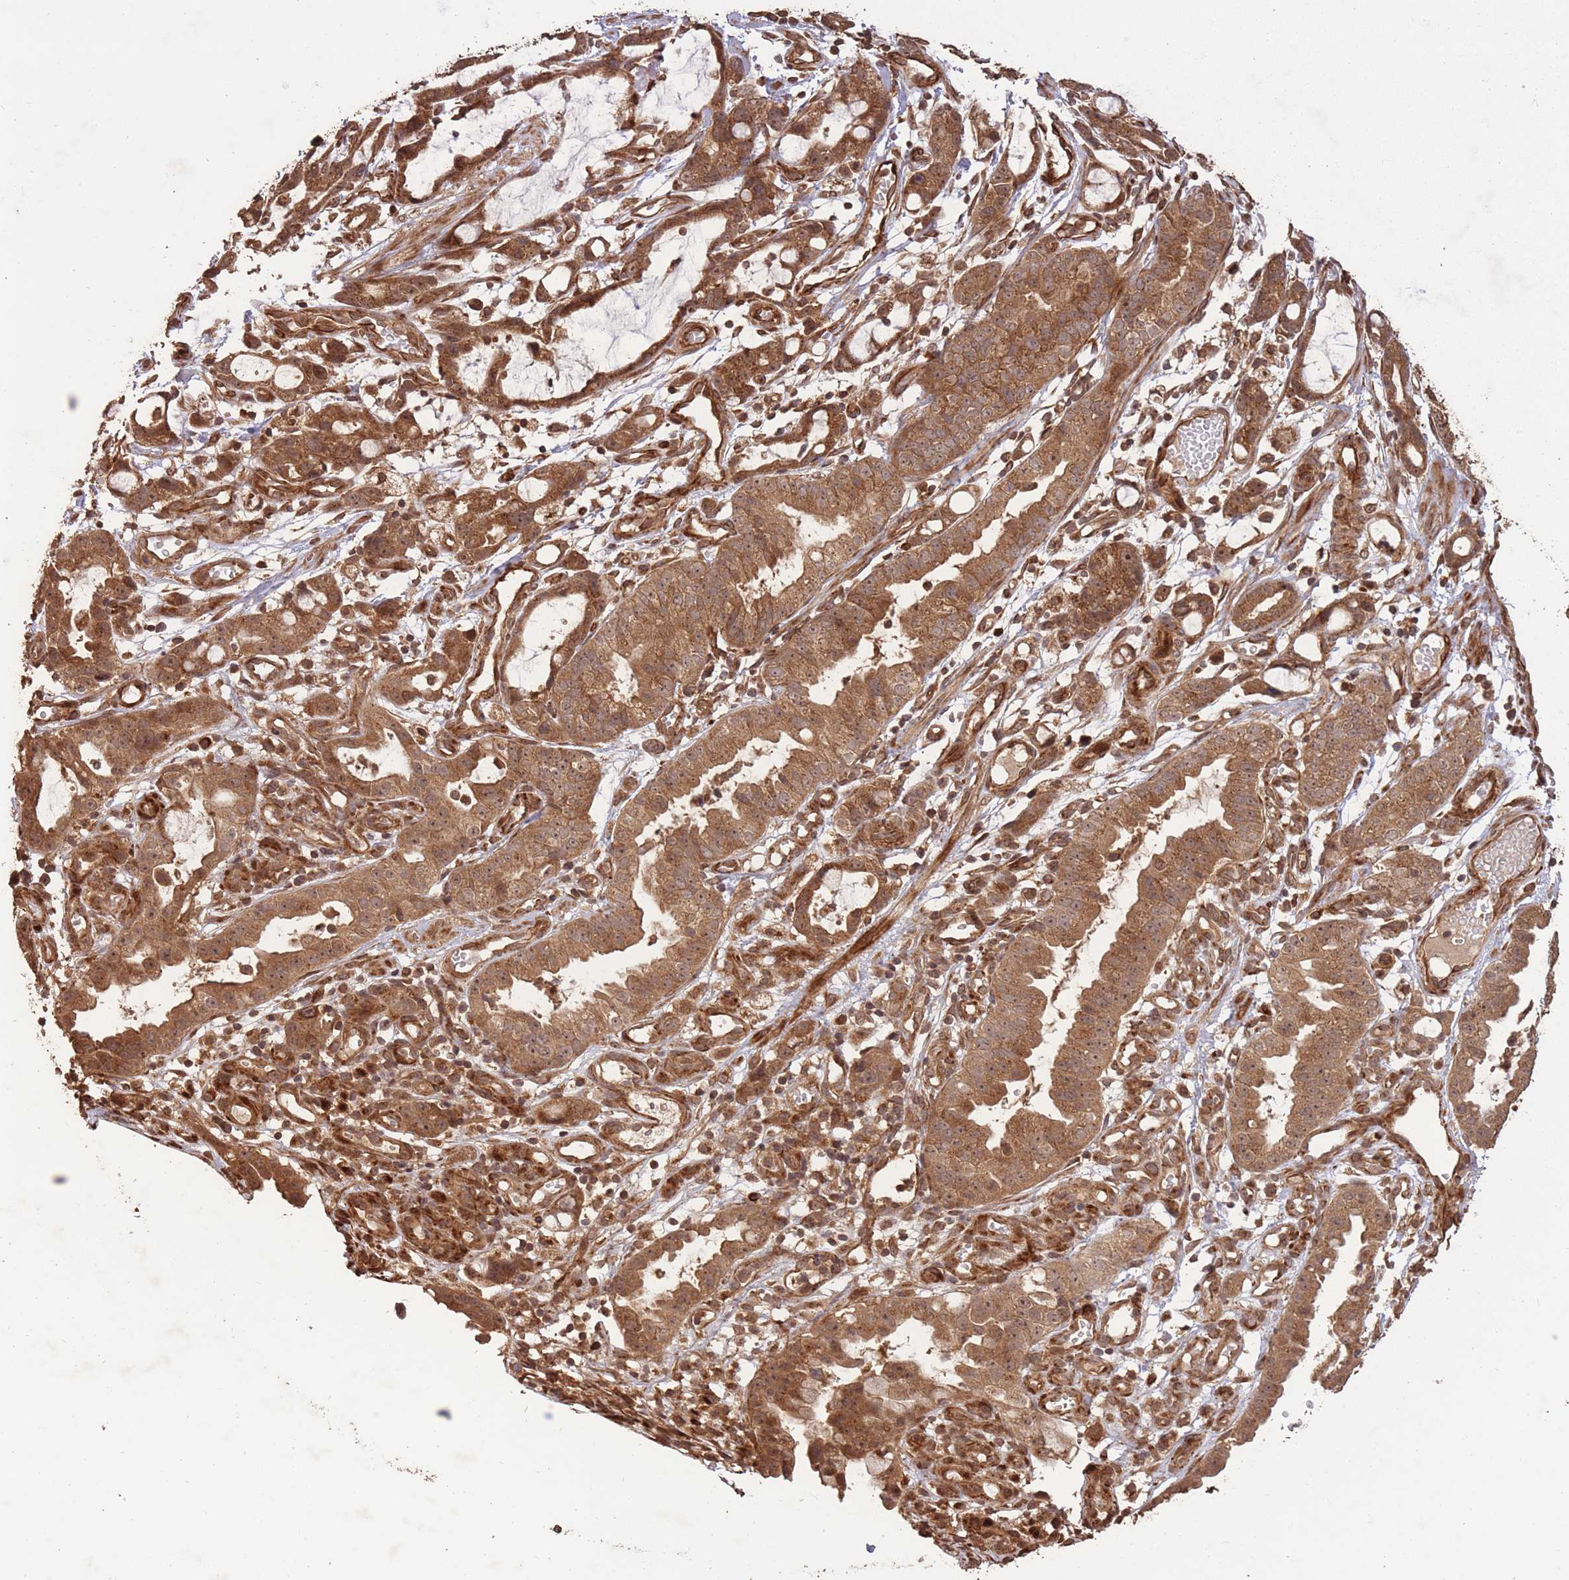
{"staining": {"intensity": "moderate", "quantity": ">75%", "location": "cytoplasmic/membranous,nuclear"}, "tissue": "stomach cancer", "cell_type": "Tumor cells", "image_type": "cancer", "snomed": [{"axis": "morphology", "description": "Adenocarcinoma, NOS"}, {"axis": "topography", "description": "Stomach"}], "caption": "Brown immunohistochemical staining in stomach cancer exhibits moderate cytoplasmic/membranous and nuclear staining in approximately >75% of tumor cells.", "gene": "ERBB3", "patient": {"sex": "male", "age": 55}}